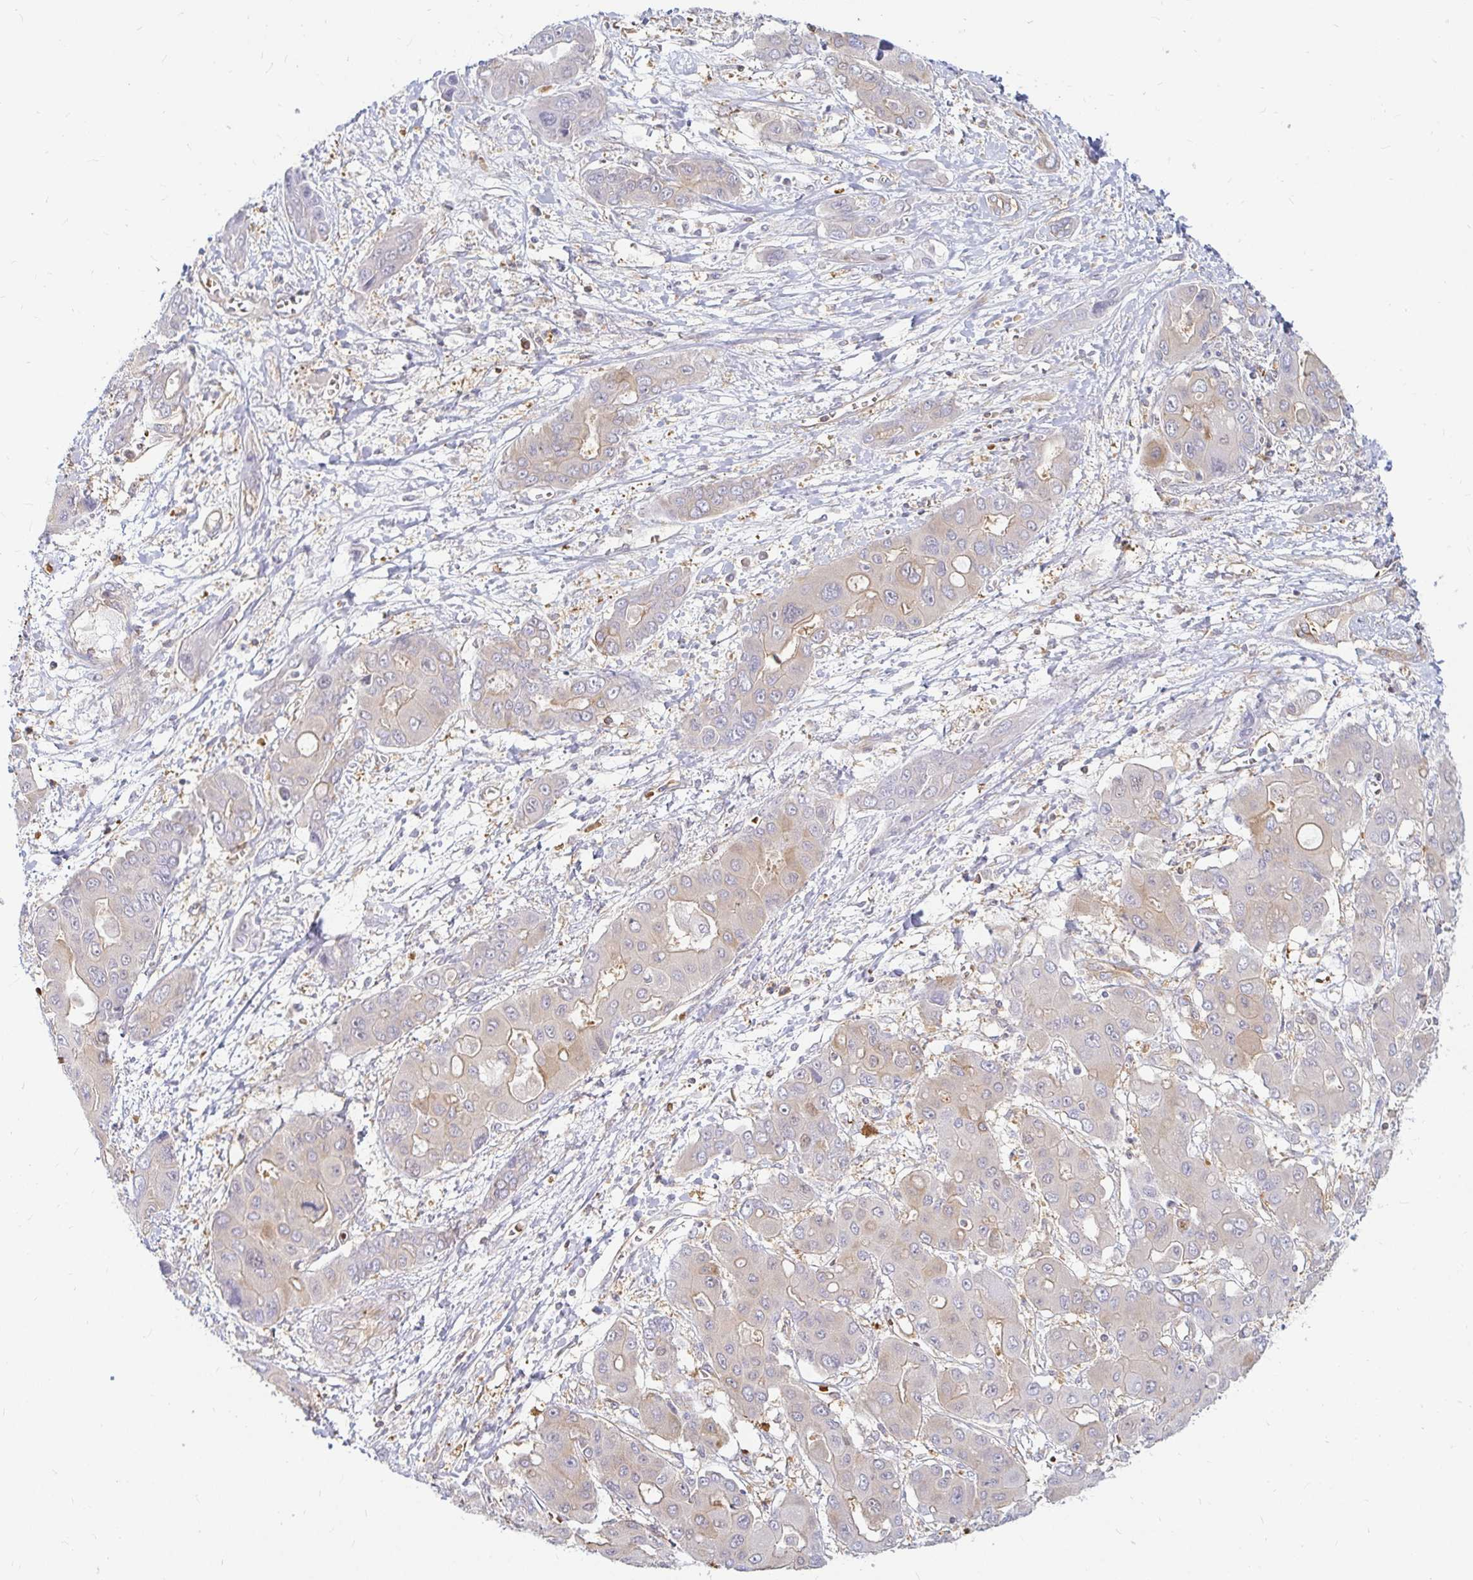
{"staining": {"intensity": "negative", "quantity": "none", "location": "none"}, "tissue": "liver cancer", "cell_type": "Tumor cells", "image_type": "cancer", "snomed": [{"axis": "morphology", "description": "Cholangiocarcinoma"}, {"axis": "topography", "description": "Liver"}], "caption": "DAB (3,3'-diaminobenzidine) immunohistochemical staining of human cholangiocarcinoma (liver) exhibits no significant positivity in tumor cells.", "gene": "CAST", "patient": {"sex": "male", "age": 67}}